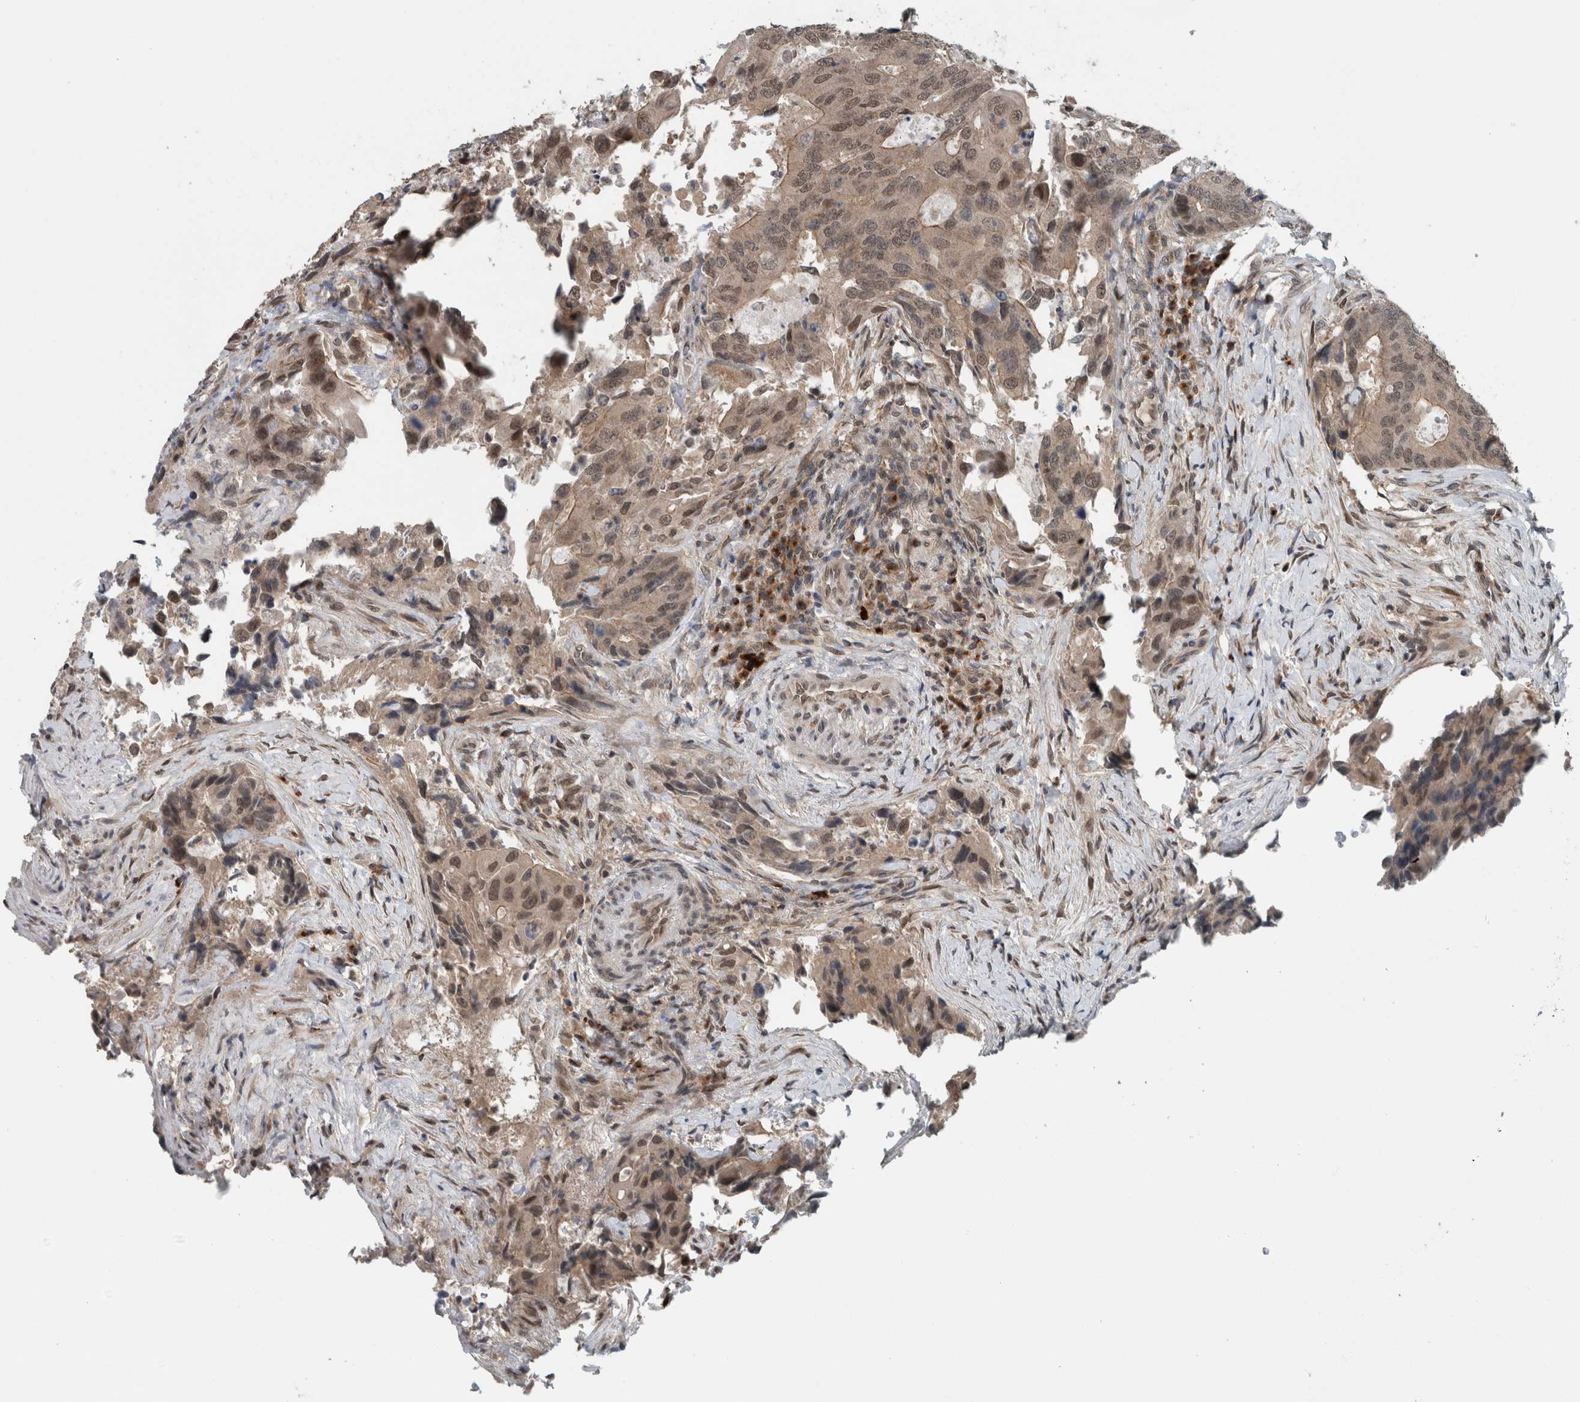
{"staining": {"intensity": "weak", "quantity": "25%-75%", "location": "cytoplasmic/membranous,nuclear"}, "tissue": "colorectal cancer", "cell_type": "Tumor cells", "image_type": "cancer", "snomed": [{"axis": "morphology", "description": "Adenocarcinoma, NOS"}, {"axis": "topography", "description": "Colon"}], "caption": "IHC of colorectal cancer (adenocarcinoma) demonstrates low levels of weak cytoplasmic/membranous and nuclear positivity in about 25%-75% of tumor cells. The staining was performed using DAB to visualize the protein expression in brown, while the nuclei were stained in blue with hematoxylin (Magnification: 20x).", "gene": "SPAG7", "patient": {"sex": "male", "age": 71}}